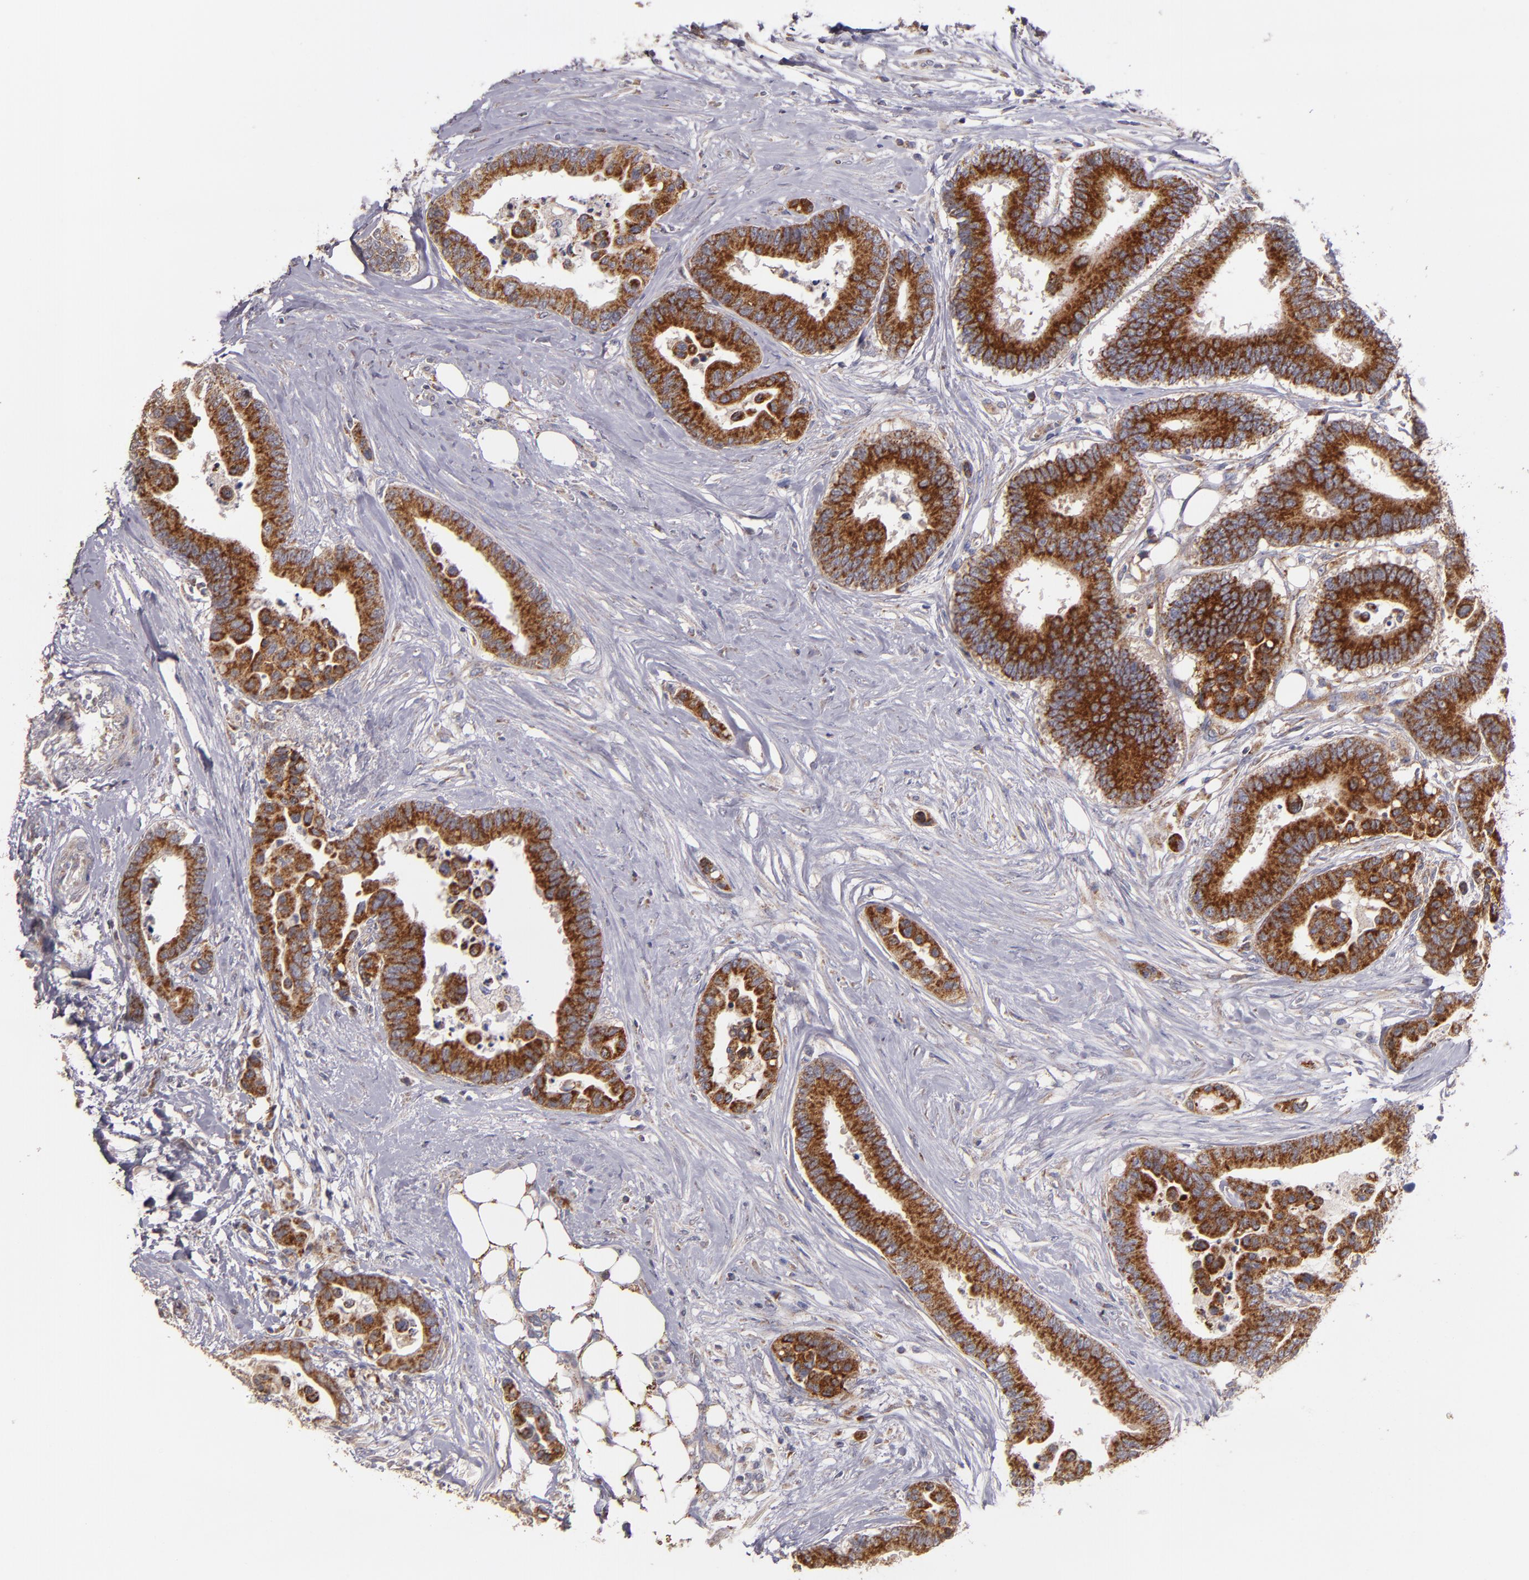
{"staining": {"intensity": "strong", "quantity": ">75%", "location": "cytoplasmic/membranous"}, "tissue": "colorectal cancer", "cell_type": "Tumor cells", "image_type": "cancer", "snomed": [{"axis": "morphology", "description": "Adenocarcinoma, NOS"}, {"axis": "topography", "description": "Colon"}], "caption": "Protein analysis of colorectal adenocarcinoma tissue reveals strong cytoplasmic/membranous positivity in about >75% of tumor cells.", "gene": "CLTA", "patient": {"sex": "male", "age": 82}}